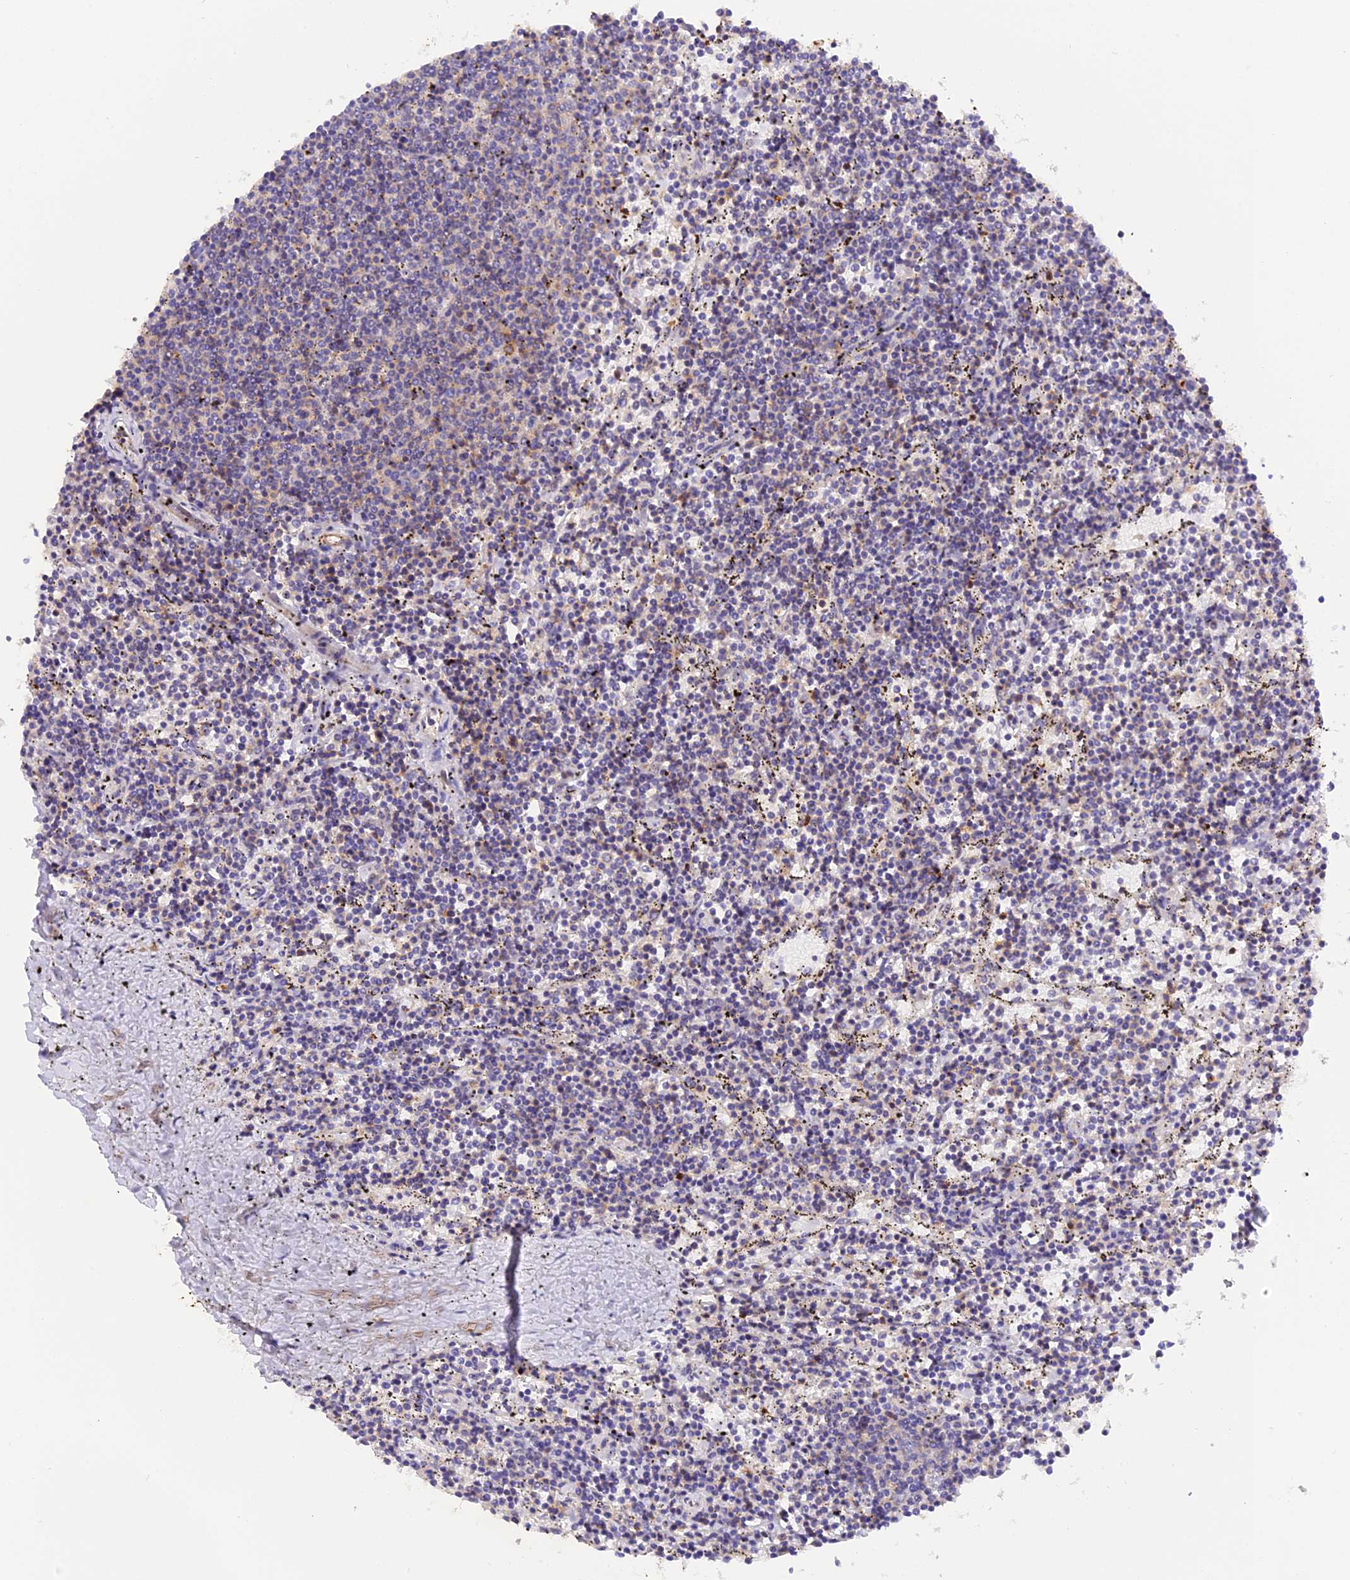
{"staining": {"intensity": "negative", "quantity": "none", "location": "none"}, "tissue": "lymphoma", "cell_type": "Tumor cells", "image_type": "cancer", "snomed": [{"axis": "morphology", "description": "Malignant lymphoma, non-Hodgkin's type, Low grade"}, {"axis": "topography", "description": "Spleen"}], "caption": "Immunohistochemistry image of neoplastic tissue: lymphoma stained with DAB shows no significant protein staining in tumor cells.", "gene": "FAM193A", "patient": {"sex": "female", "age": 50}}